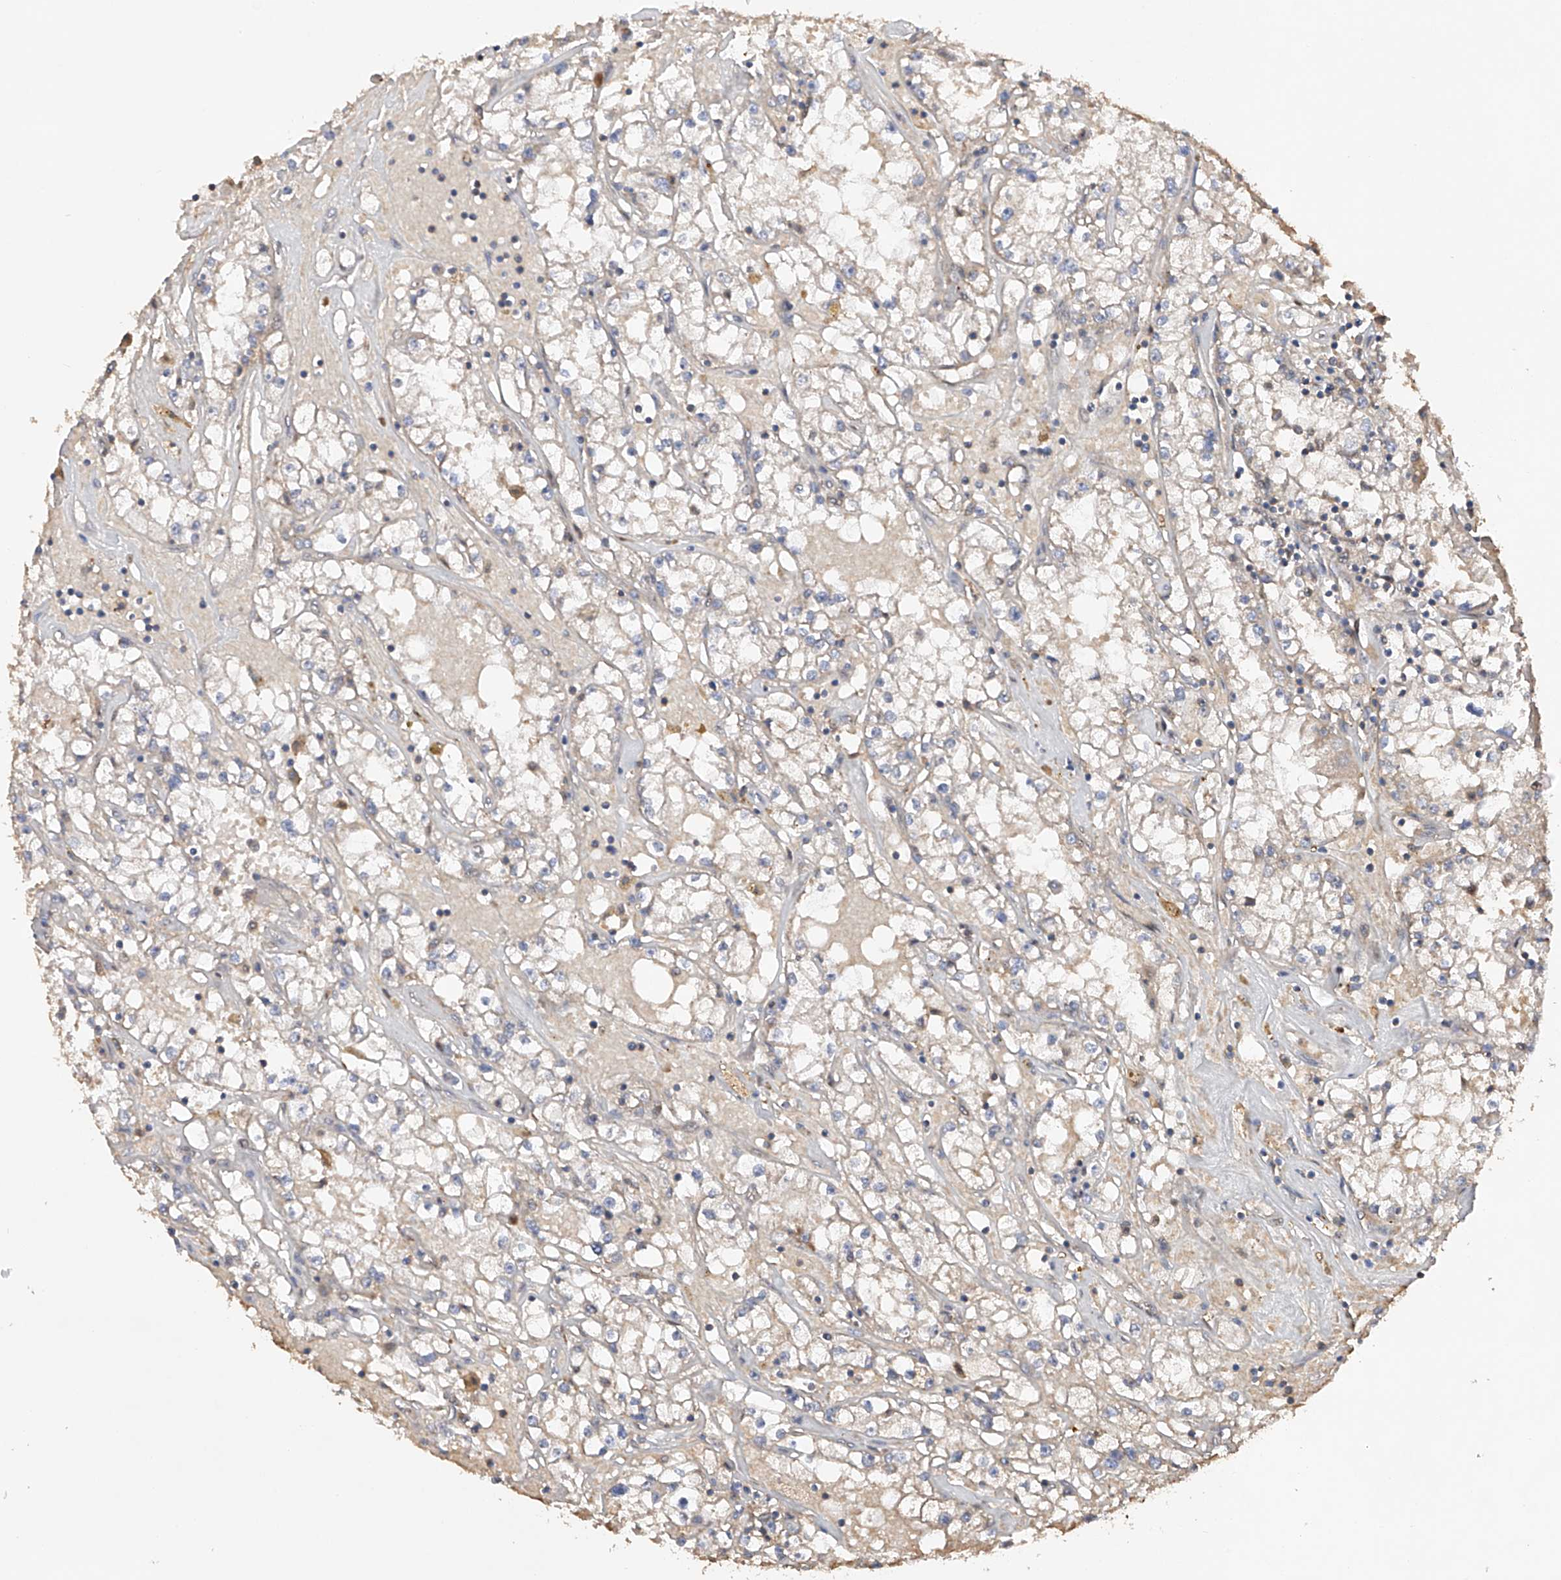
{"staining": {"intensity": "weak", "quantity": "<25%", "location": "cytoplasmic/membranous"}, "tissue": "renal cancer", "cell_type": "Tumor cells", "image_type": "cancer", "snomed": [{"axis": "morphology", "description": "Adenocarcinoma, NOS"}, {"axis": "topography", "description": "Kidney"}], "caption": "The photomicrograph displays no significant expression in tumor cells of renal cancer. (Brightfield microscopy of DAB (3,3'-diaminobenzidine) immunohistochemistry (IHC) at high magnification).", "gene": "SDHAF4", "patient": {"sex": "male", "age": 56}}